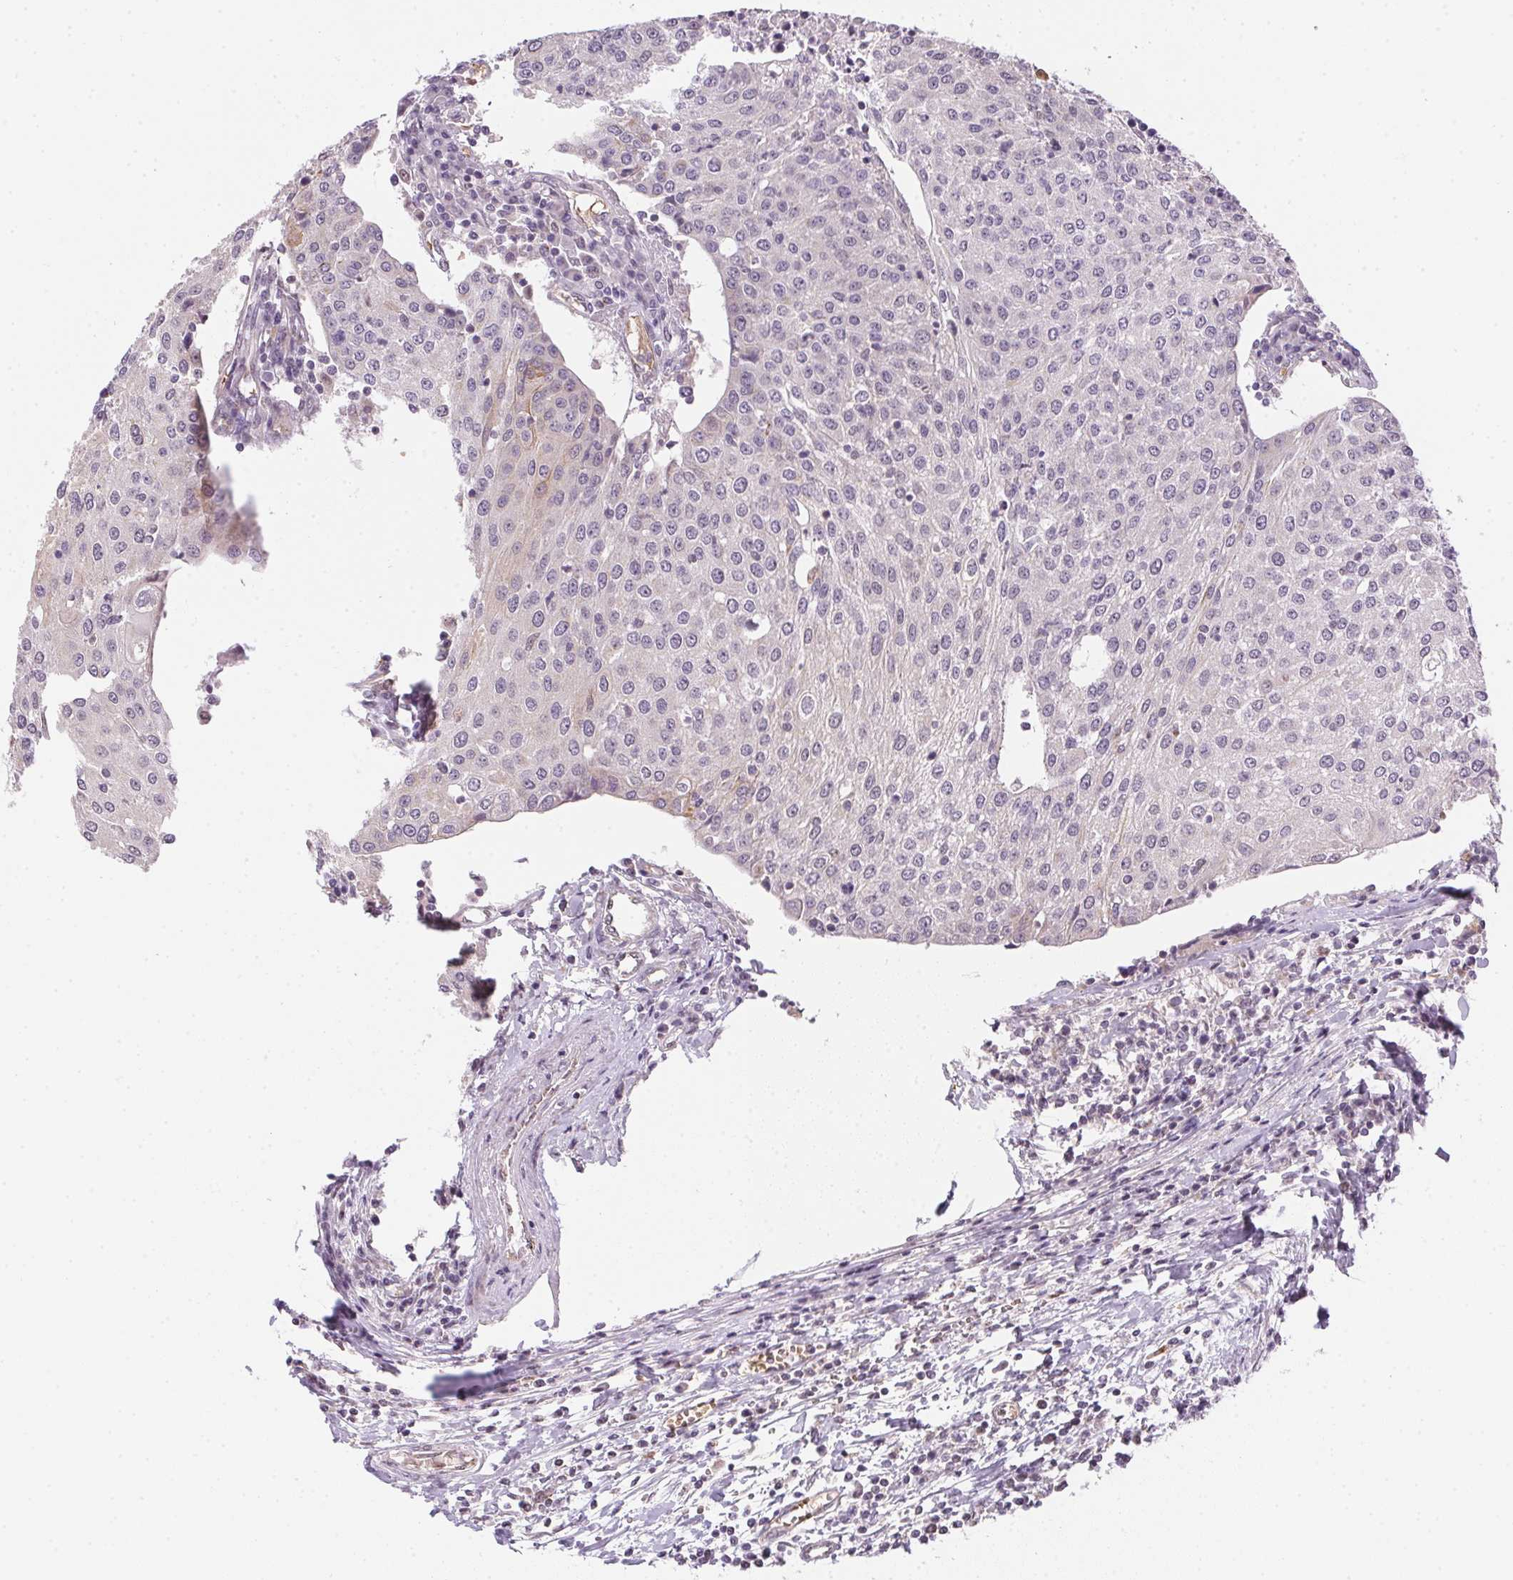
{"staining": {"intensity": "negative", "quantity": "none", "location": "none"}, "tissue": "urothelial cancer", "cell_type": "Tumor cells", "image_type": "cancer", "snomed": [{"axis": "morphology", "description": "Urothelial carcinoma, High grade"}, {"axis": "topography", "description": "Urinary bladder"}], "caption": "A micrograph of human urothelial cancer is negative for staining in tumor cells.", "gene": "METTL13", "patient": {"sex": "female", "age": 85}}